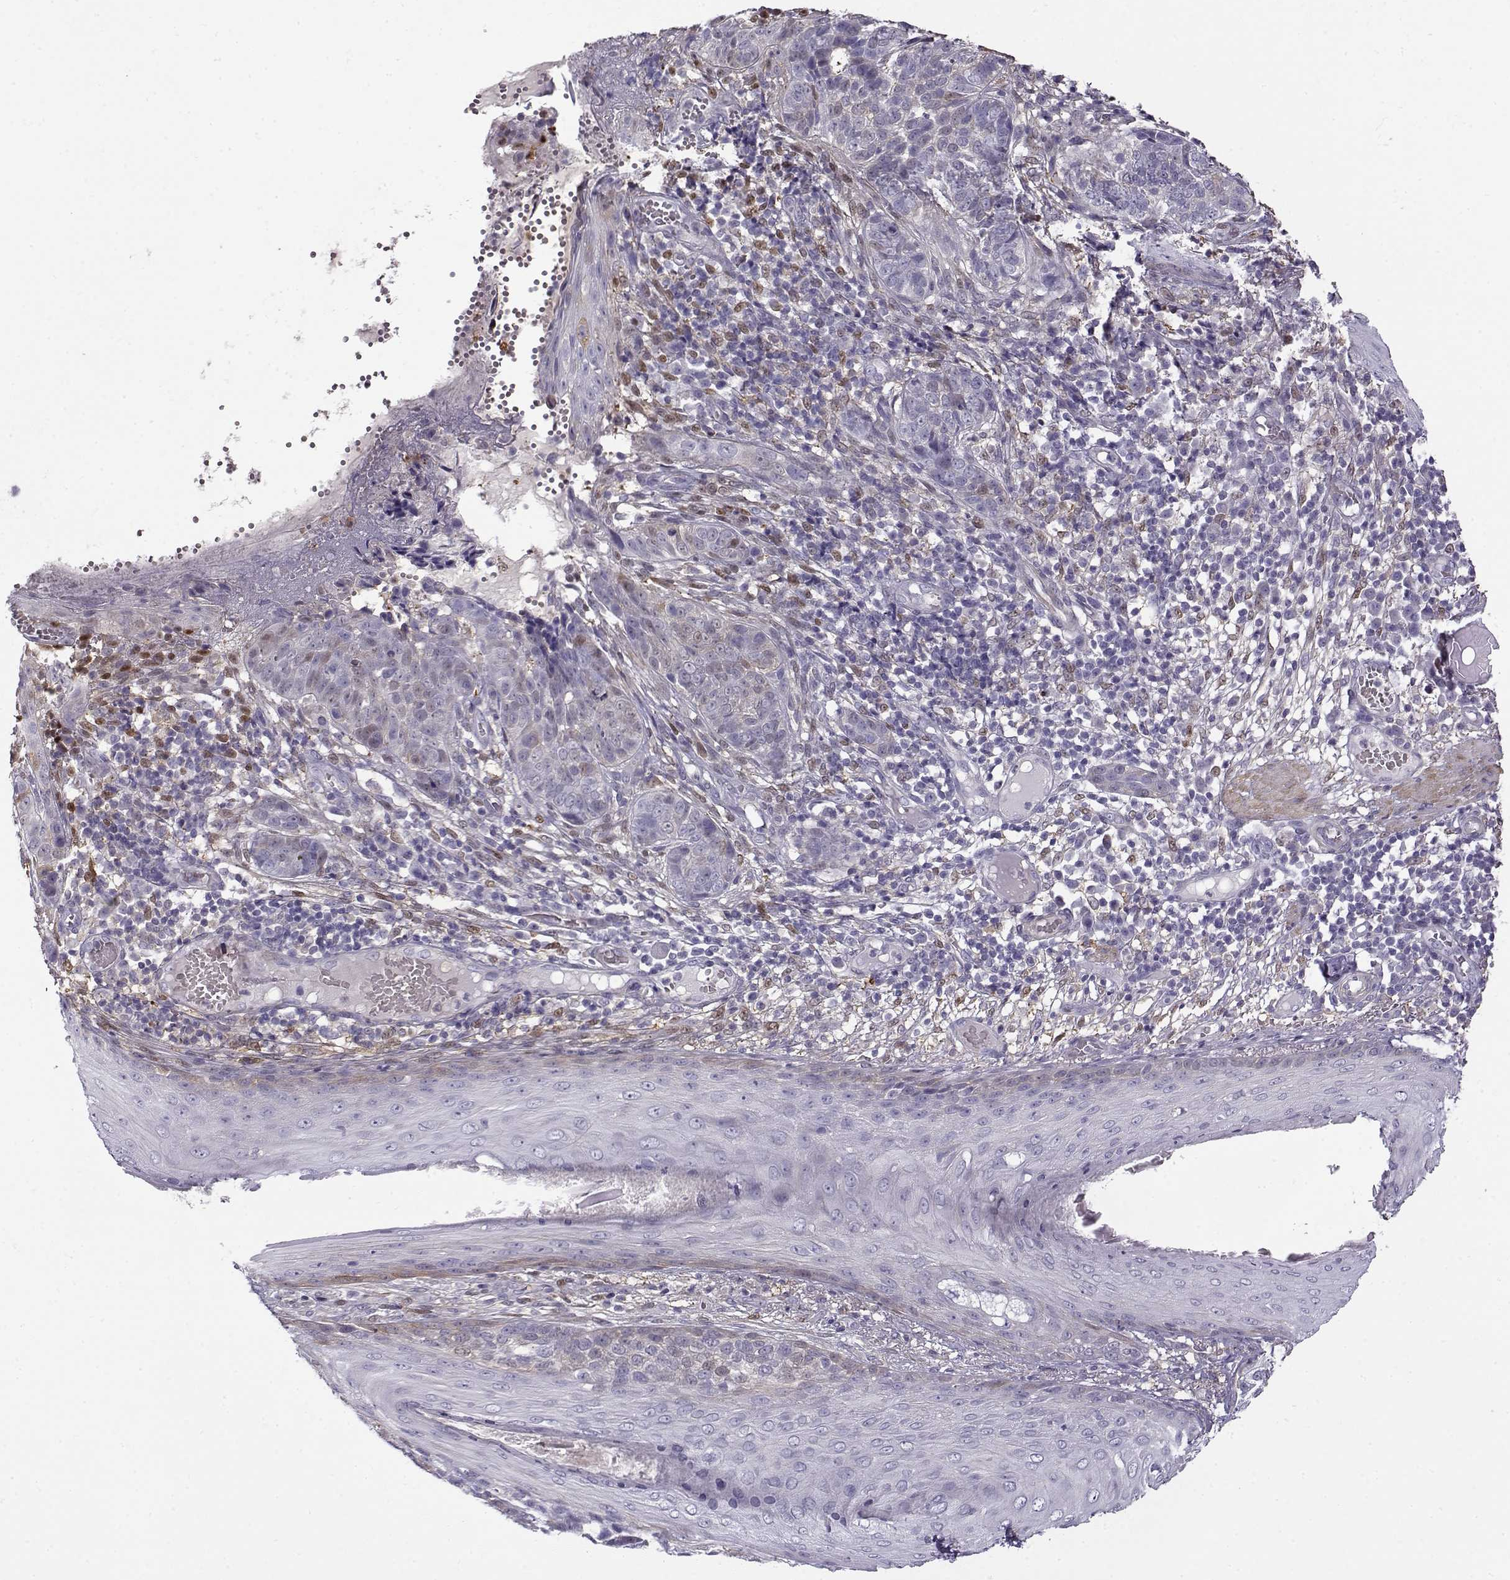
{"staining": {"intensity": "negative", "quantity": "none", "location": "none"}, "tissue": "skin cancer", "cell_type": "Tumor cells", "image_type": "cancer", "snomed": [{"axis": "morphology", "description": "Basal cell carcinoma"}, {"axis": "topography", "description": "Skin"}], "caption": "There is no significant staining in tumor cells of skin basal cell carcinoma.", "gene": "UCP3", "patient": {"sex": "female", "age": 69}}